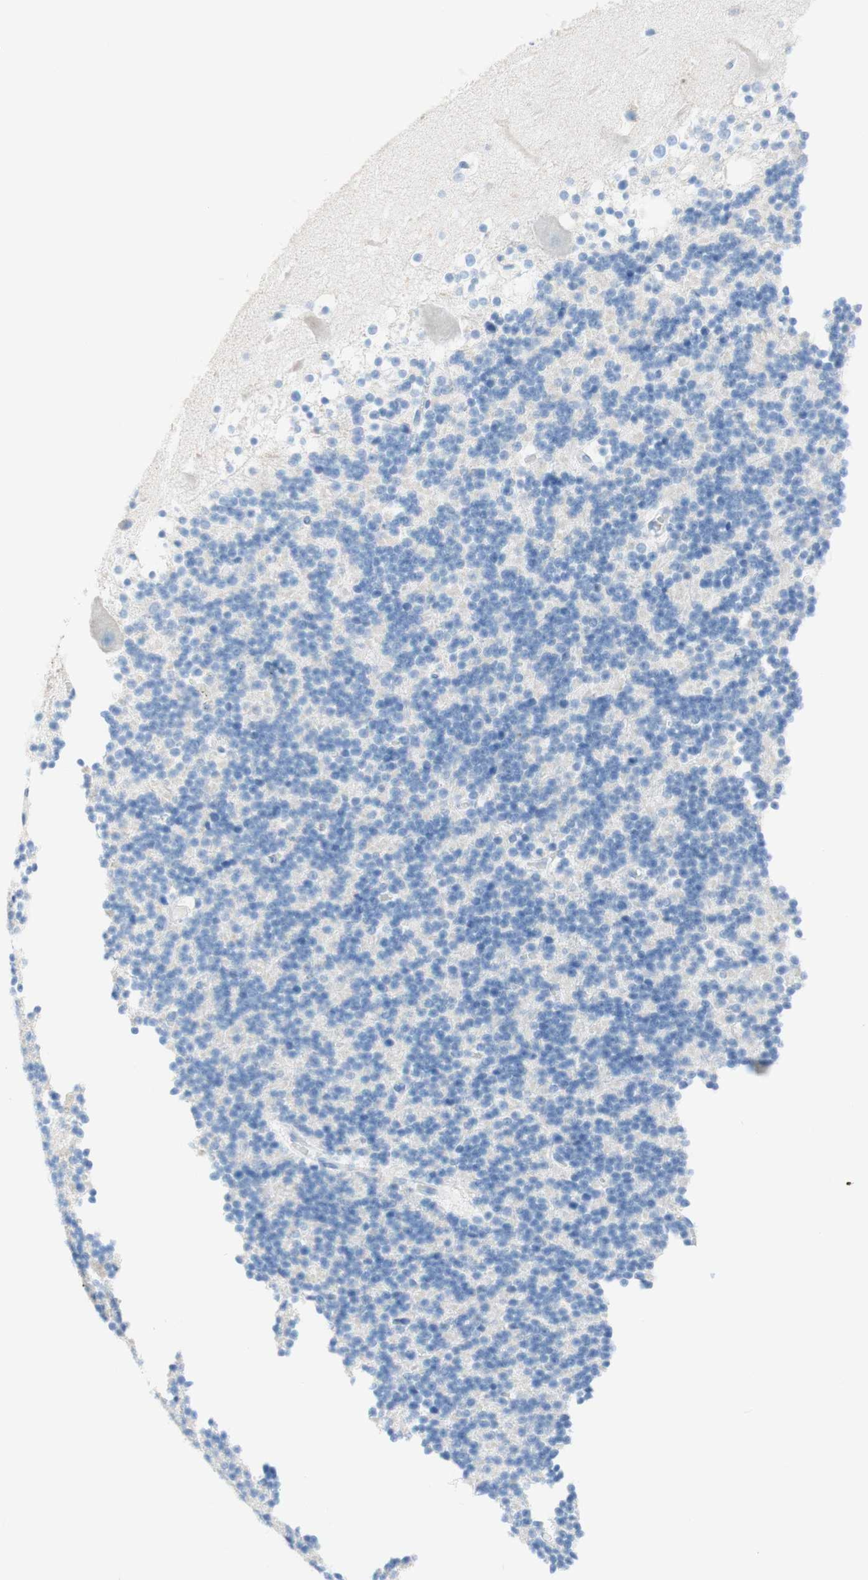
{"staining": {"intensity": "negative", "quantity": "none", "location": "none"}, "tissue": "cerebellum", "cell_type": "Cells in granular layer", "image_type": "normal", "snomed": [{"axis": "morphology", "description": "Normal tissue, NOS"}, {"axis": "topography", "description": "Cerebellum"}], "caption": "DAB immunohistochemical staining of normal cerebellum shows no significant expression in cells in granular layer. The staining is performed using DAB brown chromogen with nuclei counter-stained in using hematoxylin.", "gene": "CEACAM1", "patient": {"sex": "male", "age": 45}}